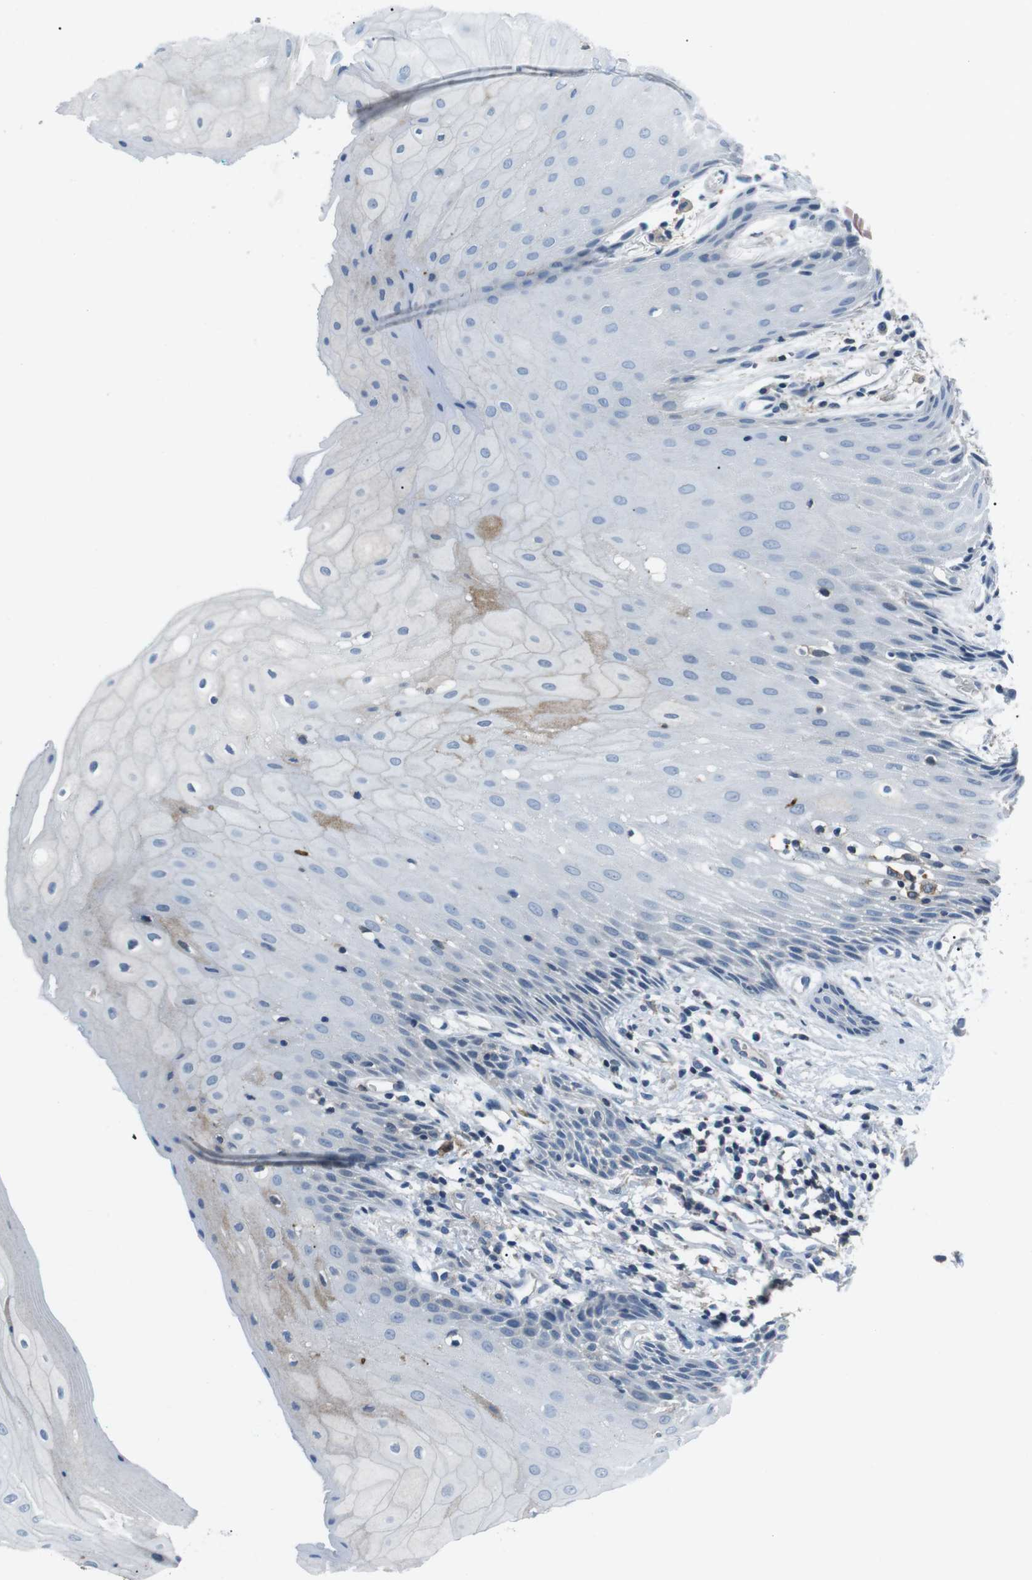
{"staining": {"intensity": "weak", "quantity": "<25%", "location": "cytoplasmic/membranous"}, "tissue": "oral mucosa", "cell_type": "Squamous epithelial cells", "image_type": "normal", "snomed": [{"axis": "morphology", "description": "Normal tissue, NOS"}, {"axis": "morphology", "description": "Squamous cell carcinoma, NOS"}, {"axis": "topography", "description": "Oral tissue"}, {"axis": "topography", "description": "Salivary gland"}, {"axis": "topography", "description": "Head-Neck"}], "caption": "Immunohistochemistry histopathology image of benign oral mucosa: human oral mucosa stained with DAB (3,3'-diaminobenzidine) shows no significant protein staining in squamous epithelial cells.", "gene": "ARVCF", "patient": {"sex": "female", "age": 62}}